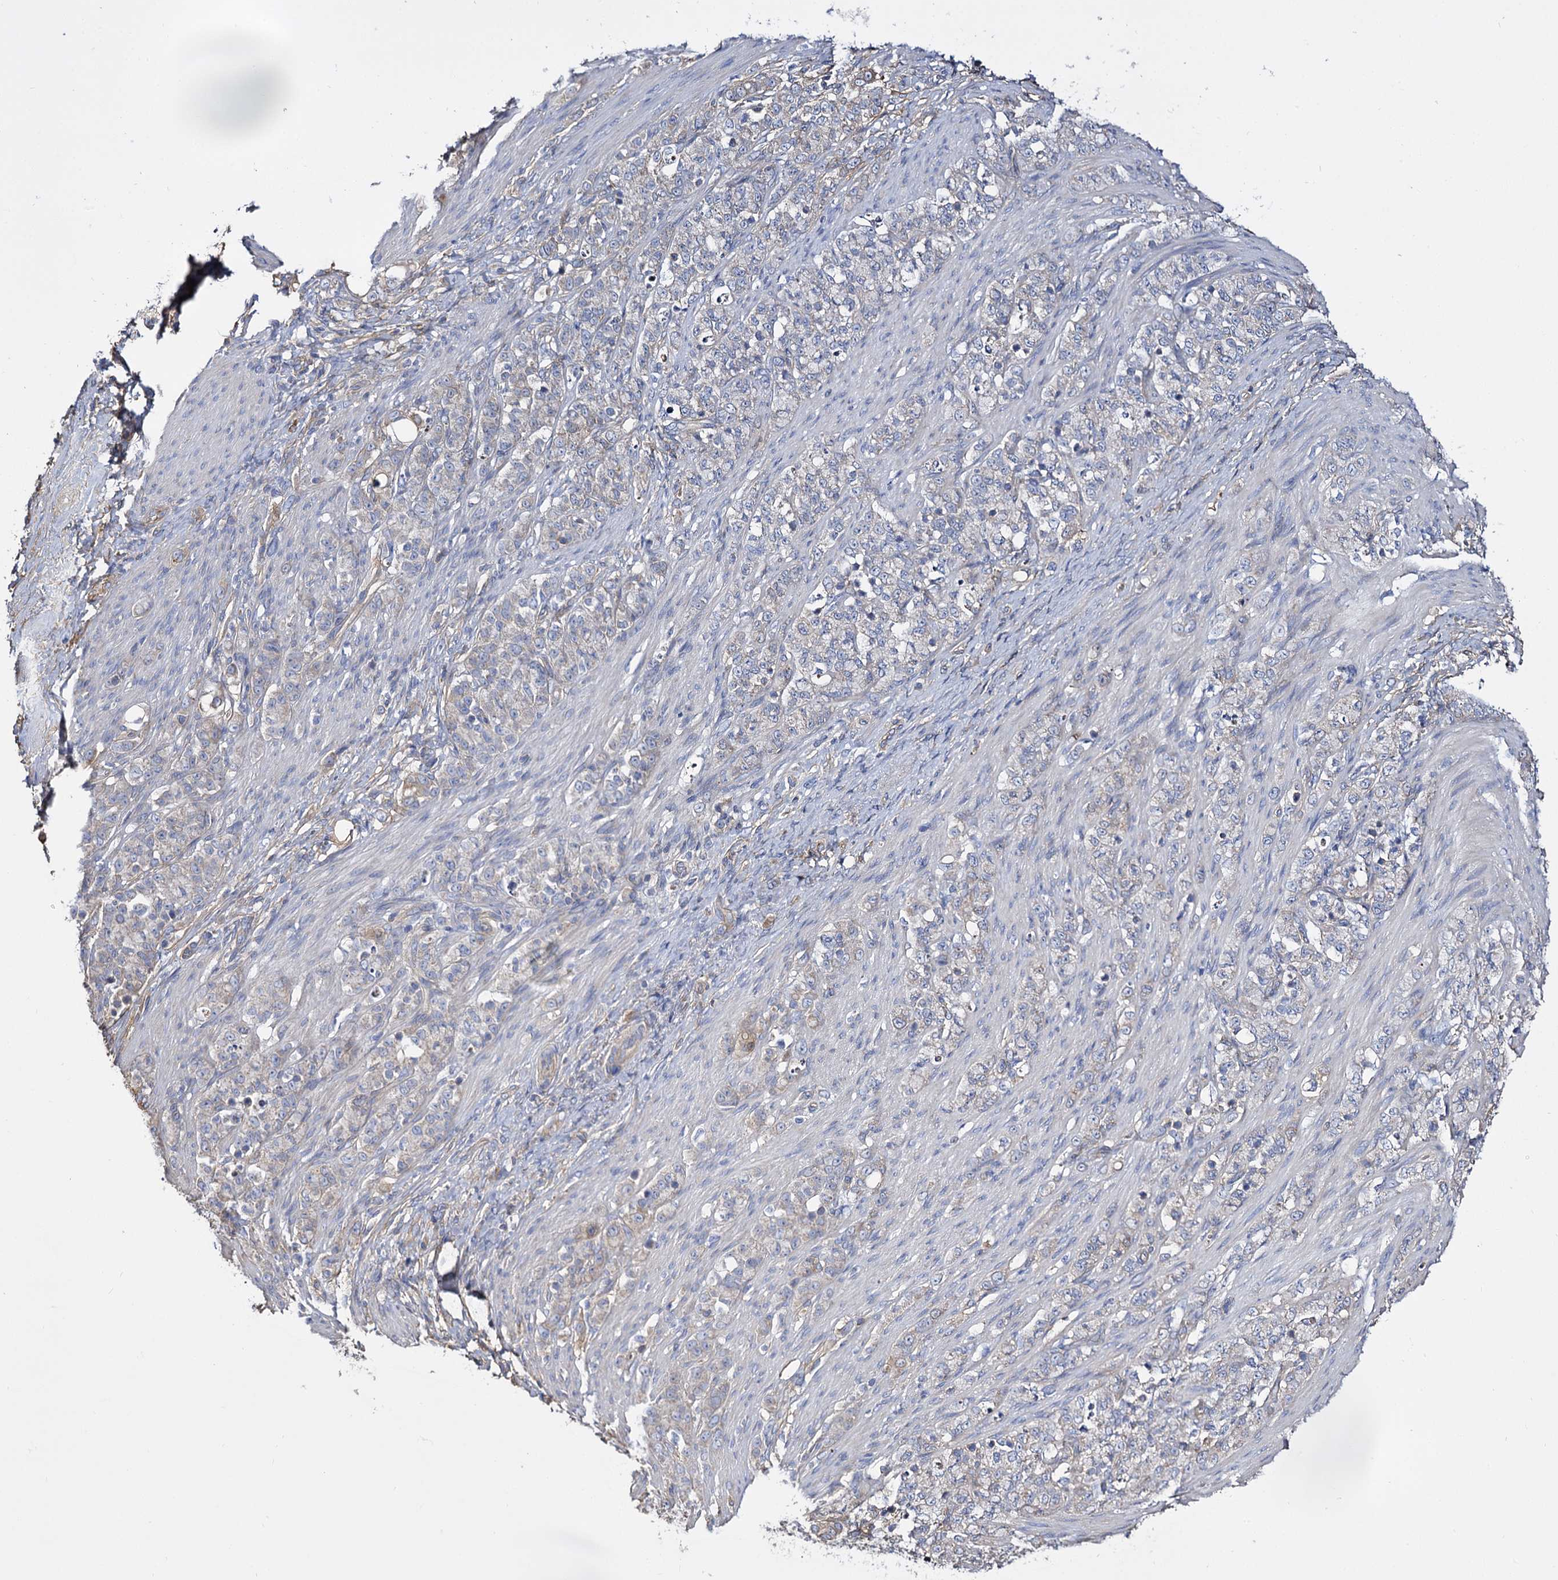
{"staining": {"intensity": "weak", "quantity": "<25%", "location": "cytoplasmic/membranous"}, "tissue": "stomach cancer", "cell_type": "Tumor cells", "image_type": "cancer", "snomed": [{"axis": "morphology", "description": "Adenocarcinoma, NOS"}, {"axis": "topography", "description": "Stomach"}], "caption": "This histopathology image is of stomach cancer (adenocarcinoma) stained with immunohistochemistry to label a protein in brown with the nuclei are counter-stained blue. There is no expression in tumor cells. (Brightfield microscopy of DAB (3,3'-diaminobenzidine) IHC at high magnification).", "gene": "IDI1", "patient": {"sex": "female", "age": 79}}